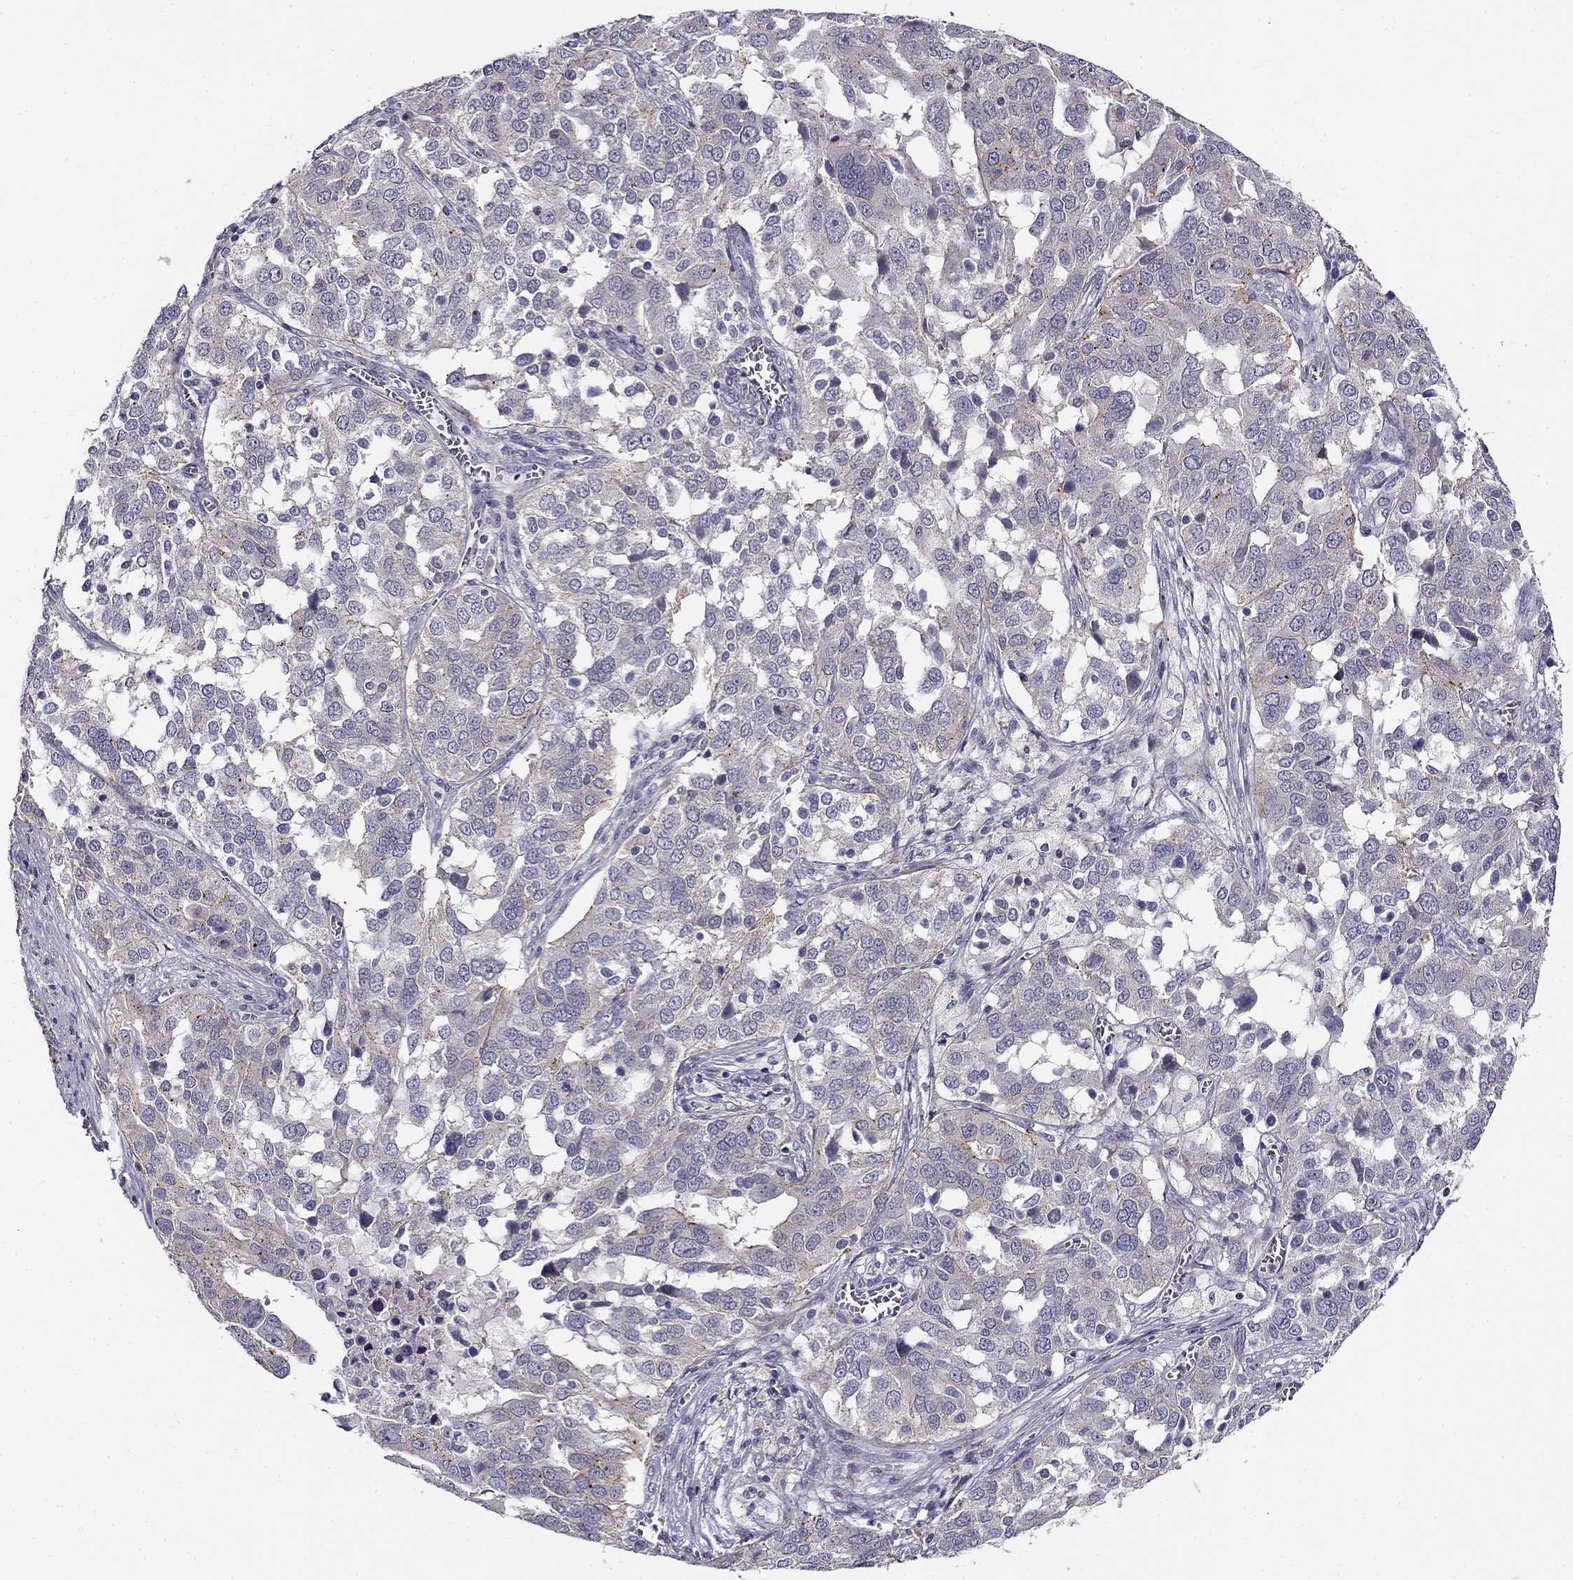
{"staining": {"intensity": "moderate", "quantity": "<25%", "location": "cytoplasmic/membranous"}, "tissue": "ovarian cancer", "cell_type": "Tumor cells", "image_type": "cancer", "snomed": [{"axis": "morphology", "description": "Carcinoma, endometroid"}, {"axis": "topography", "description": "Soft tissue"}, {"axis": "topography", "description": "Ovary"}], "caption": "Immunohistochemistry histopathology image of ovarian cancer (endometroid carcinoma) stained for a protein (brown), which demonstrates low levels of moderate cytoplasmic/membranous positivity in about <25% of tumor cells.", "gene": "CNR1", "patient": {"sex": "female", "age": 52}}